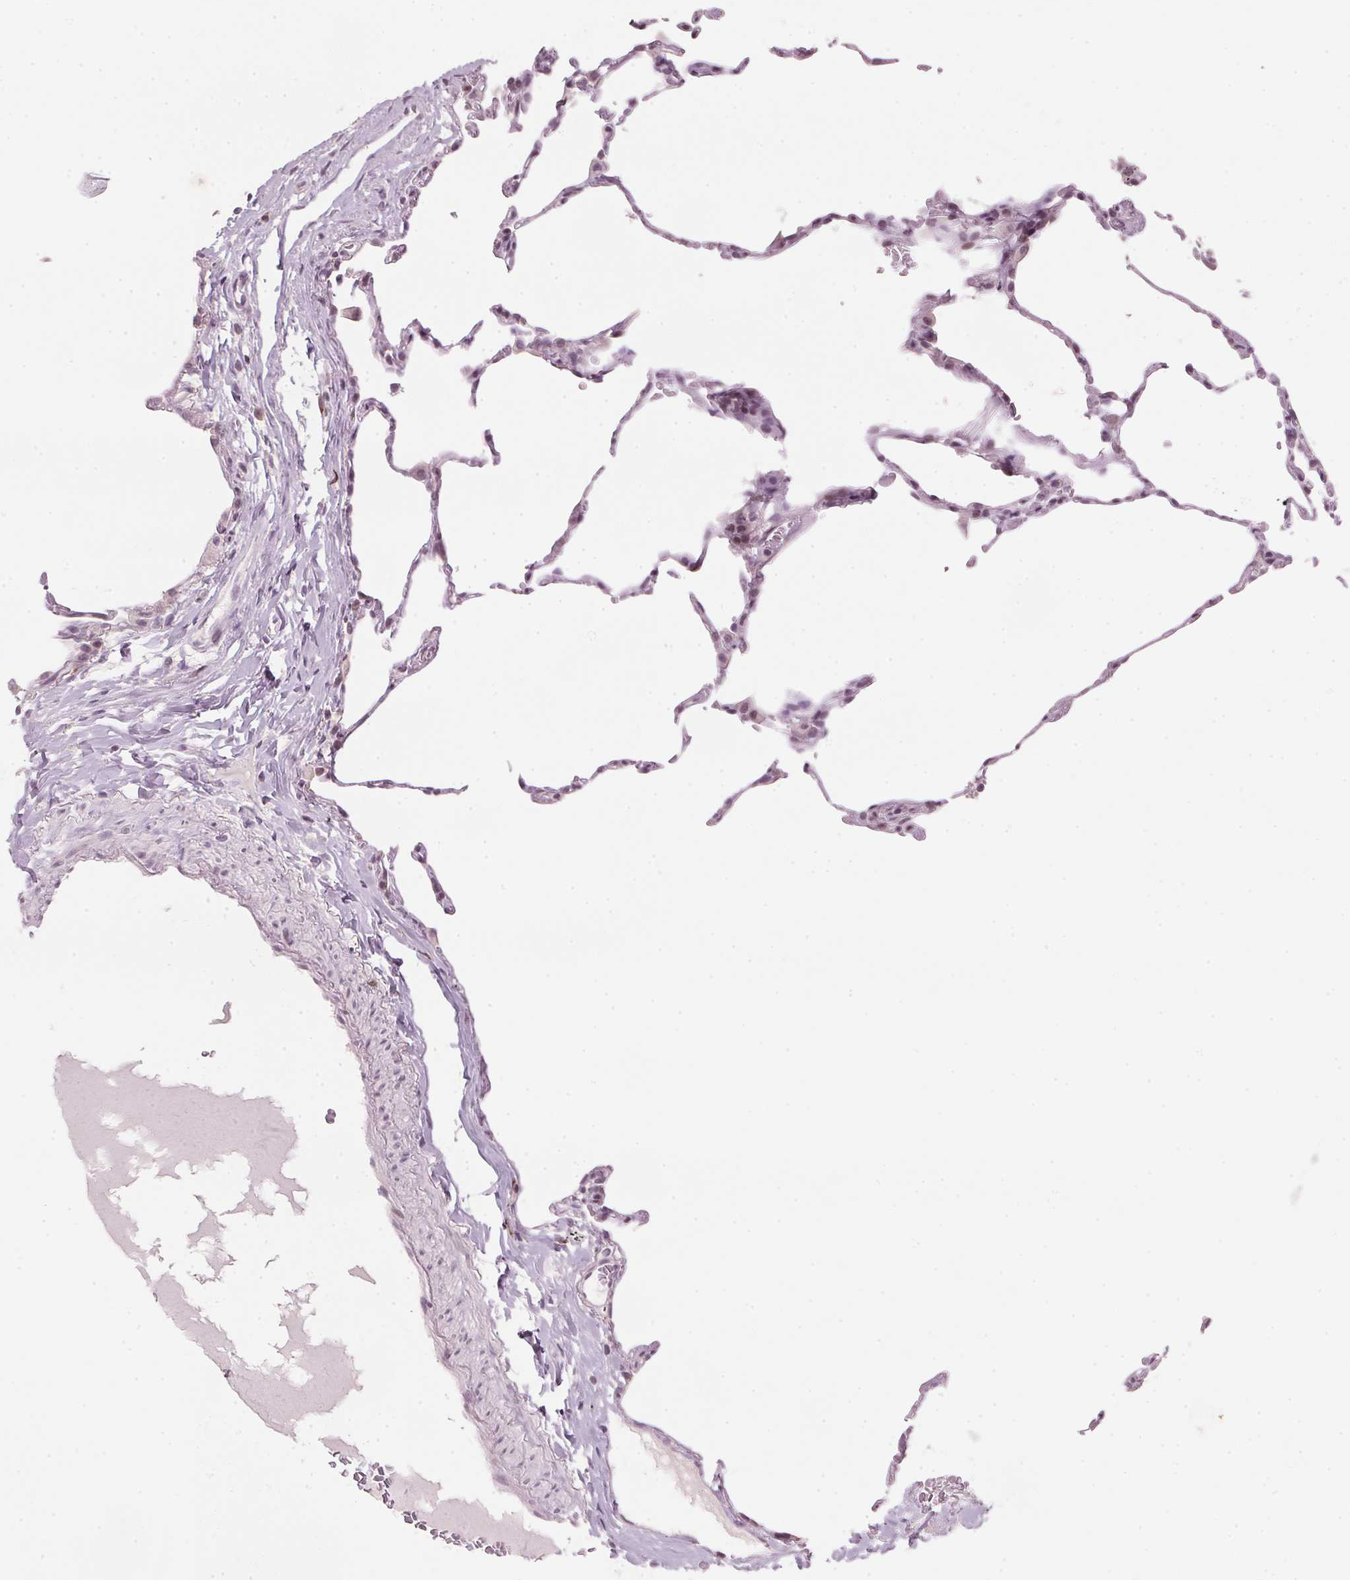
{"staining": {"intensity": "negative", "quantity": "none", "location": "none"}, "tissue": "lung", "cell_type": "Alveolar cells", "image_type": "normal", "snomed": [{"axis": "morphology", "description": "Normal tissue, NOS"}, {"axis": "topography", "description": "Lung"}], "caption": "DAB immunohistochemical staining of benign lung displays no significant staining in alveolar cells.", "gene": "SFRP4", "patient": {"sex": "female", "age": 57}}